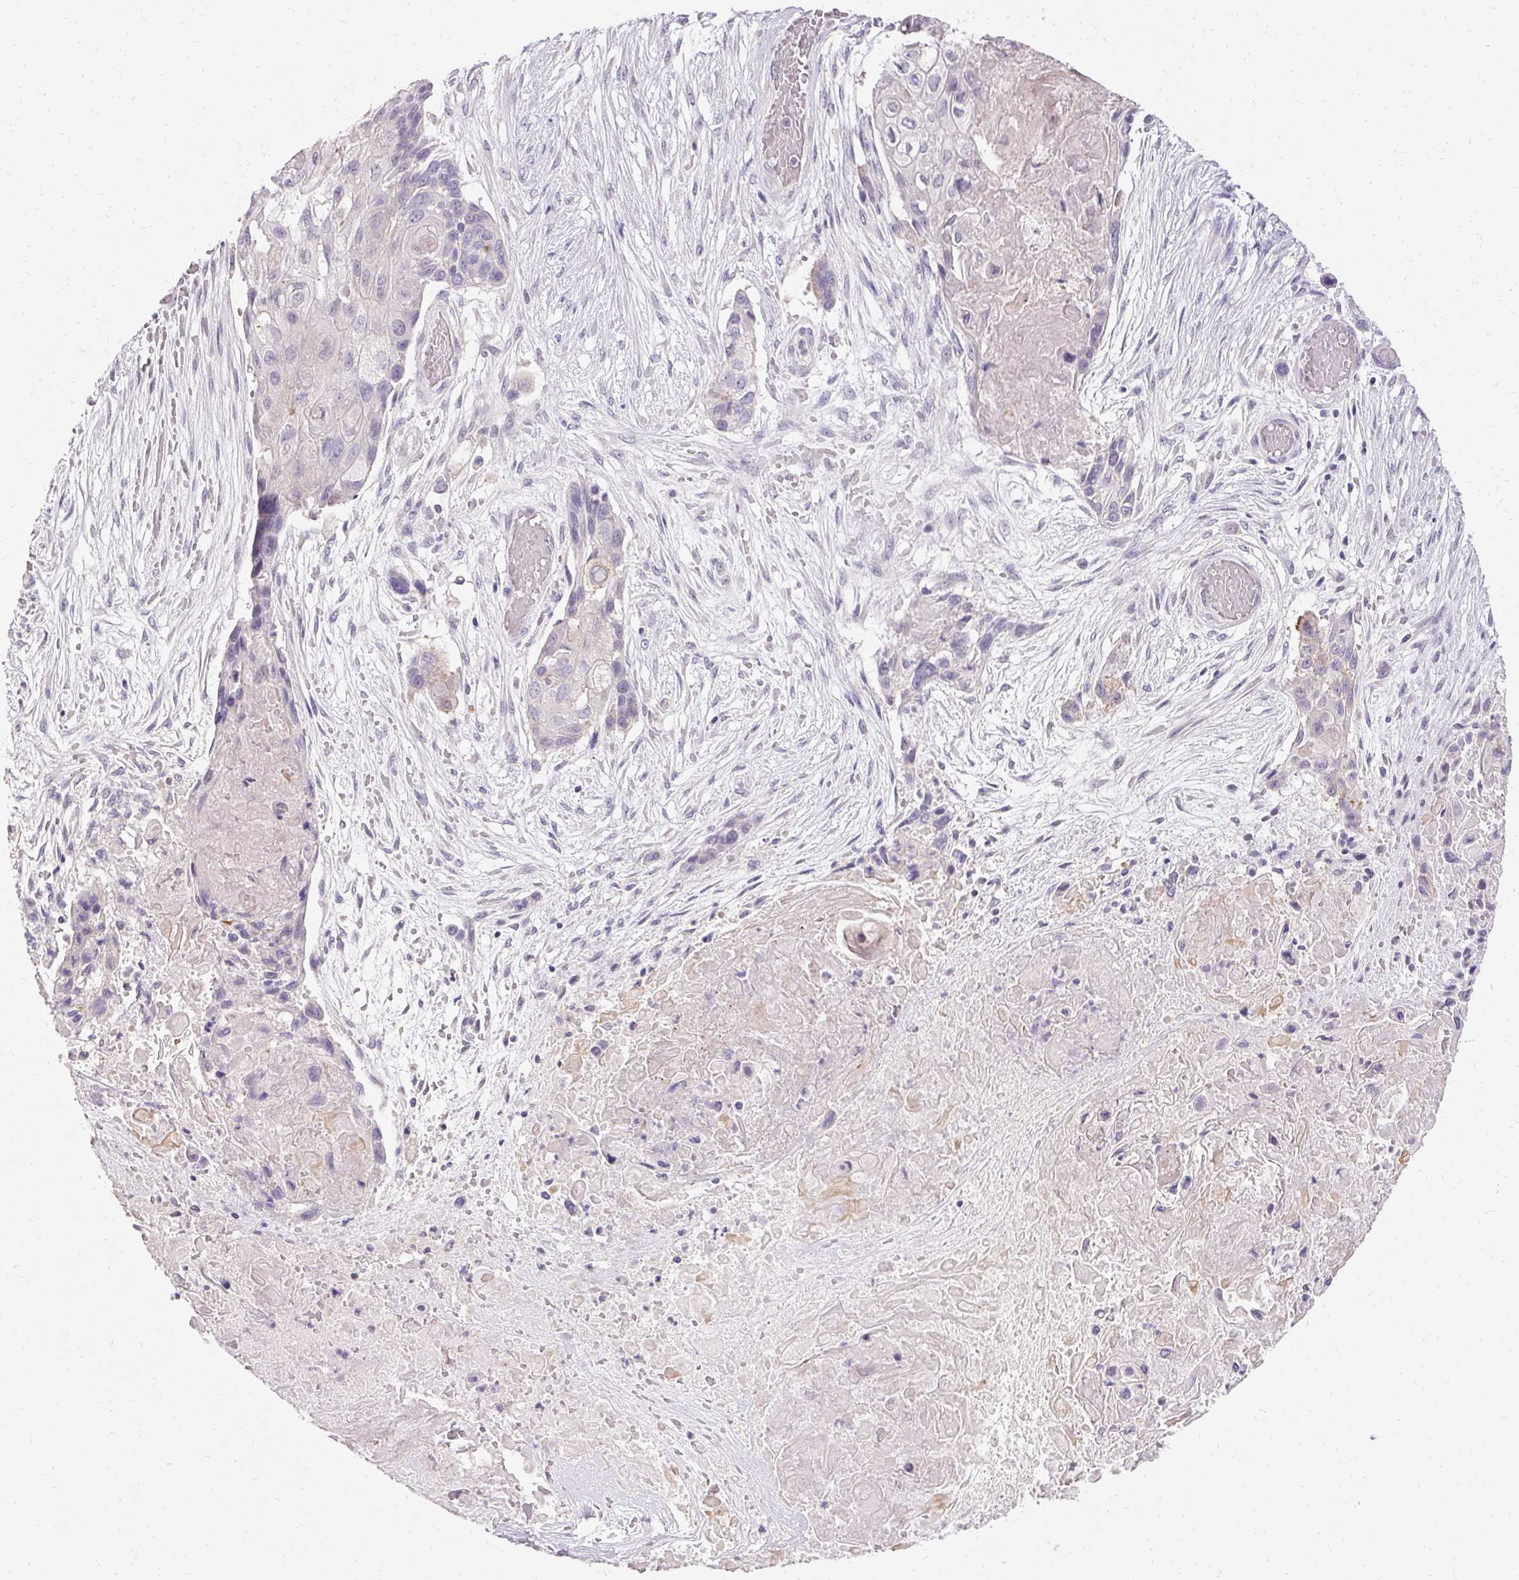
{"staining": {"intensity": "negative", "quantity": "none", "location": "none"}, "tissue": "lung cancer", "cell_type": "Tumor cells", "image_type": "cancer", "snomed": [{"axis": "morphology", "description": "Squamous cell carcinoma, NOS"}, {"axis": "topography", "description": "Lung"}], "caption": "Photomicrograph shows no significant protein staining in tumor cells of lung cancer (squamous cell carcinoma).", "gene": "HSD17B3", "patient": {"sex": "male", "age": 69}}